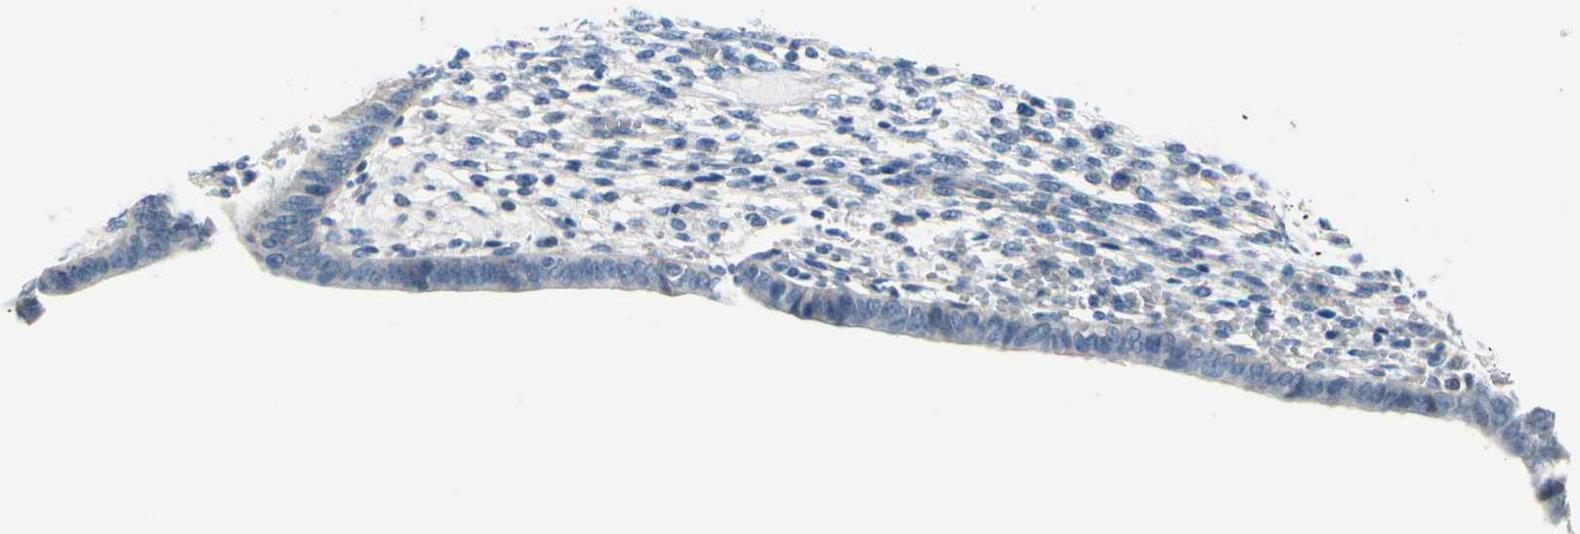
{"staining": {"intensity": "negative", "quantity": "none", "location": "none"}, "tissue": "endometrium", "cell_type": "Cells in endometrial stroma", "image_type": "normal", "snomed": [{"axis": "morphology", "description": "Normal tissue, NOS"}, {"axis": "topography", "description": "Endometrium"}], "caption": "Immunohistochemistry (IHC) photomicrograph of normal endometrium: human endometrium stained with DAB (3,3'-diaminobenzidine) demonstrates no significant protein expression in cells in endometrial stroma.", "gene": "FCER2", "patient": {"sex": "female", "age": 57}}